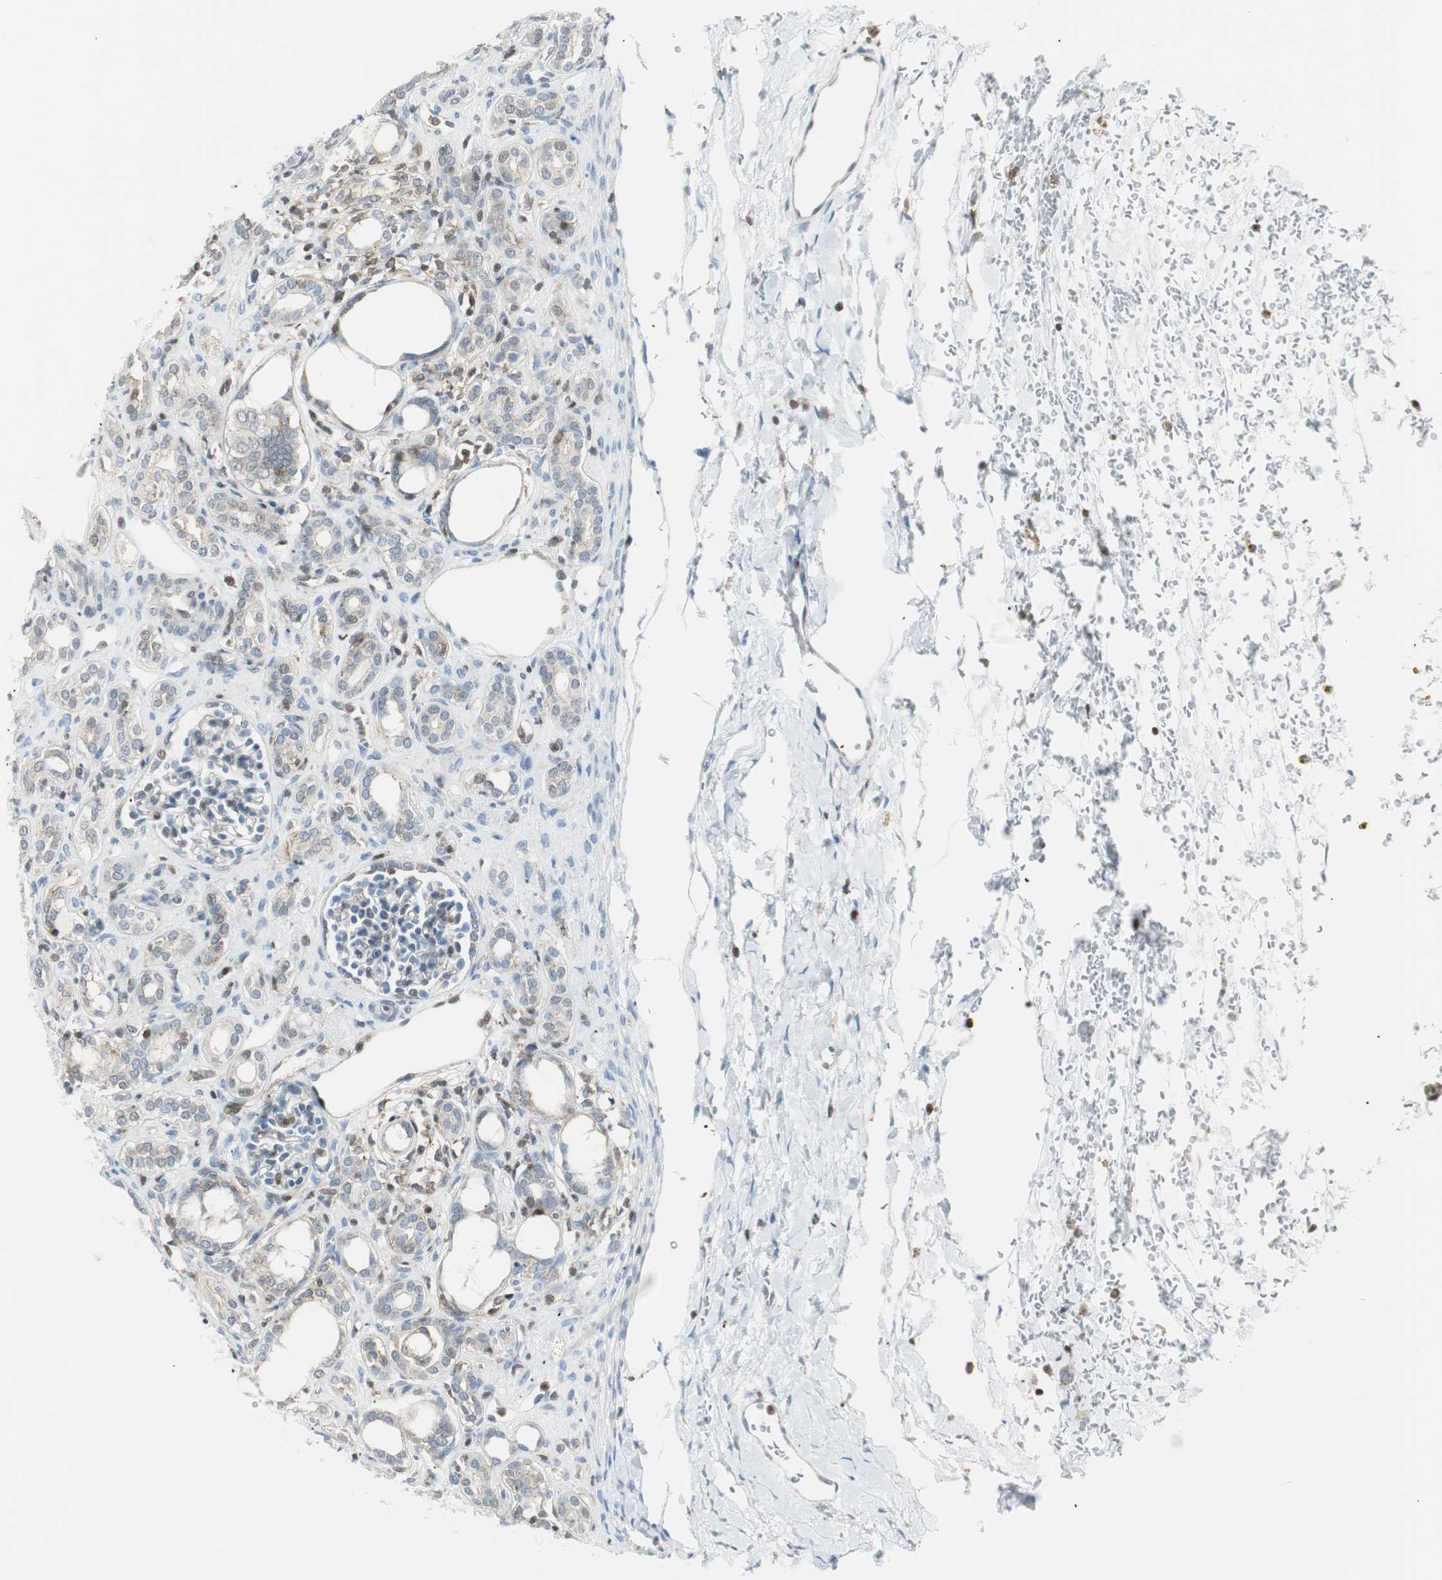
{"staining": {"intensity": "moderate", "quantity": "<25%", "location": "cytoplasmic/membranous"}, "tissue": "kidney", "cell_type": "Cells in glomeruli", "image_type": "normal", "snomed": [{"axis": "morphology", "description": "Normal tissue, NOS"}, {"axis": "topography", "description": "Kidney"}], "caption": "An IHC photomicrograph of normal tissue is shown. Protein staining in brown labels moderate cytoplasmic/membranous positivity in kidney within cells in glomeruli. Using DAB (3,3'-diaminobenzidine) (brown) and hematoxylin (blue) stains, captured at high magnification using brightfield microscopy.", "gene": "PPP1CA", "patient": {"sex": "male", "age": 7}}